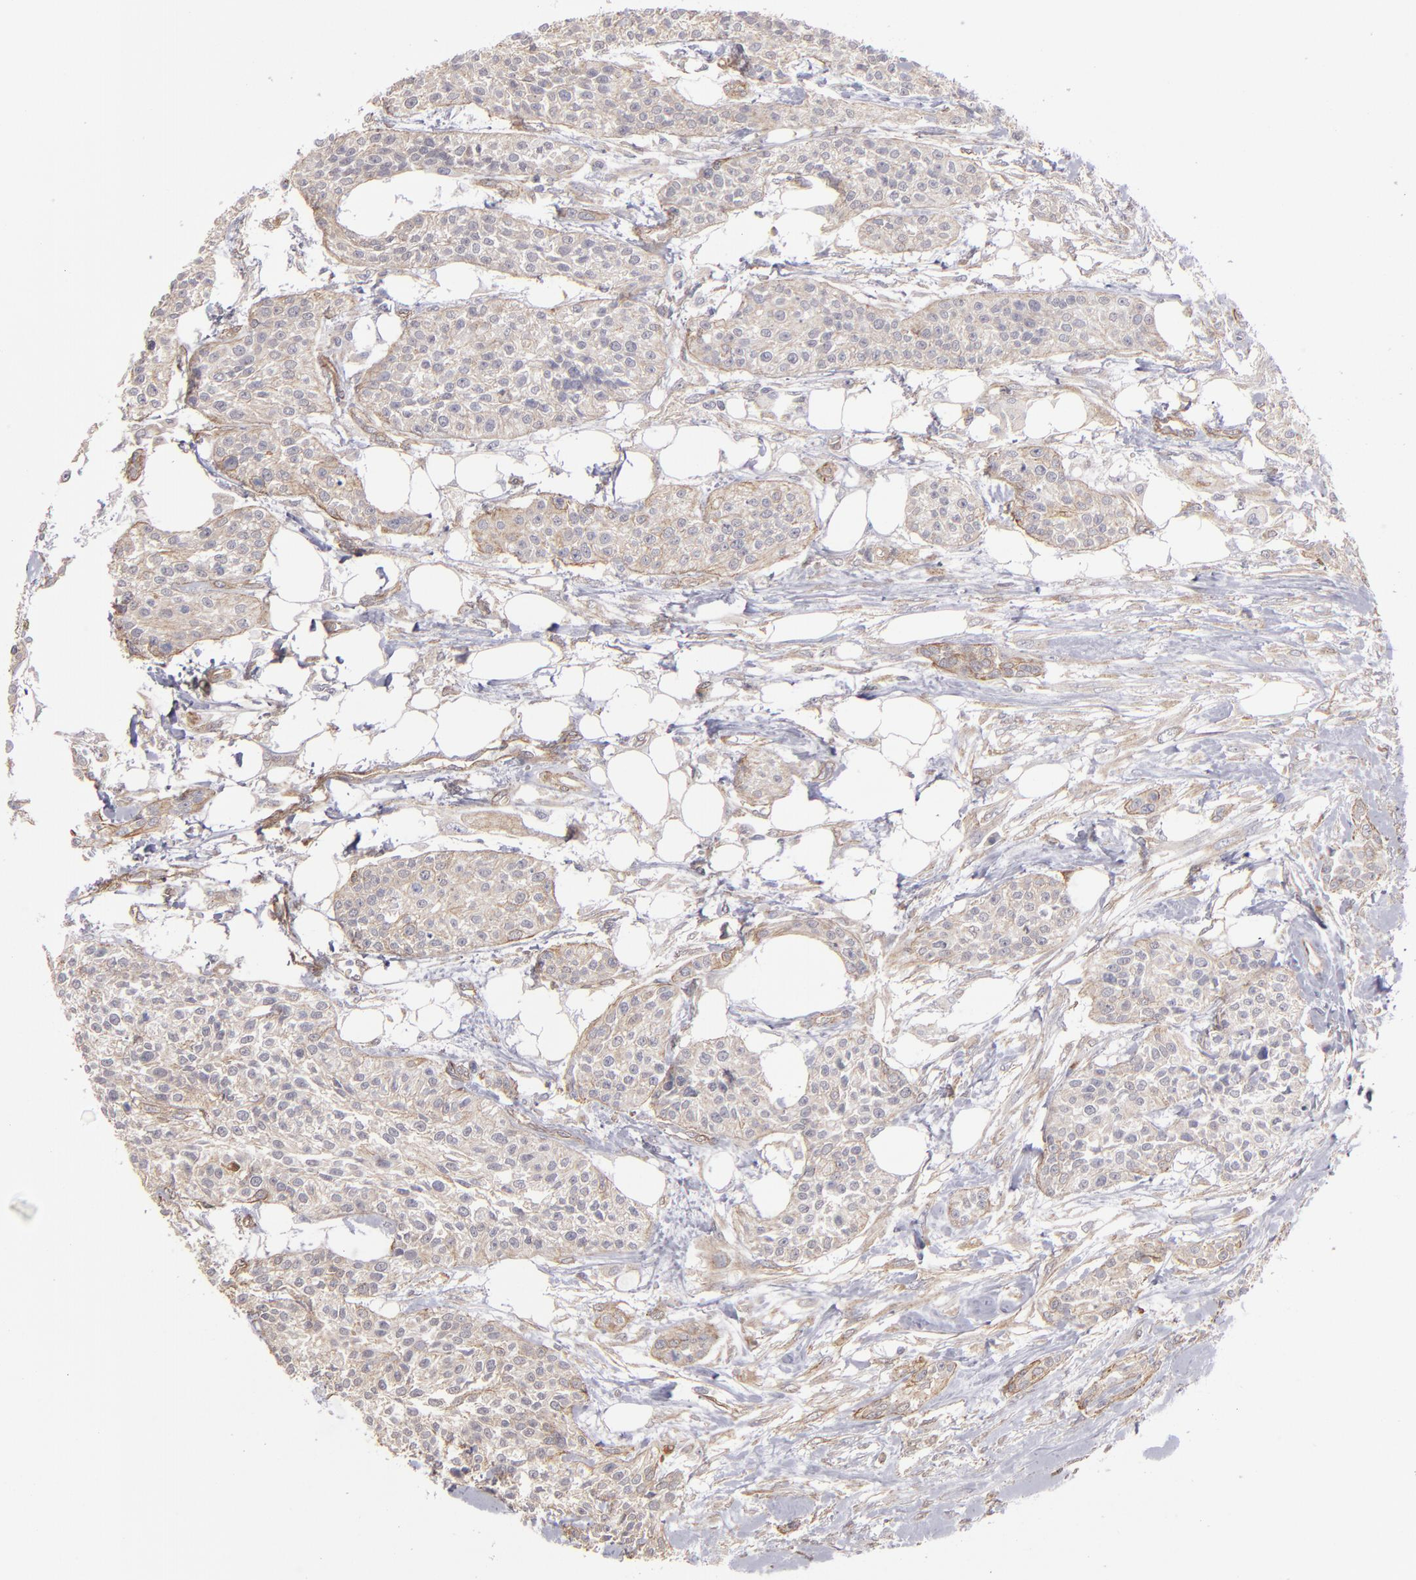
{"staining": {"intensity": "weak", "quantity": ">75%", "location": "cytoplasmic/membranous"}, "tissue": "urothelial cancer", "cell_type": "Tumor cells", "image_type": "cancer", "snomed": [{"axis": "morphology", "description": "Urothelial carcinoma, High grade"}, {"axis": "topography", "description": "Urinary bladder"}], "caption": "Tumor cells exhibit low levels of weak cytoplasmic/membranous expression in approximately >75% of cells in human high-grade urothelial carcinoma.", "gene": "NDRG2", "patient": {"sex": "male", "age": 56}}